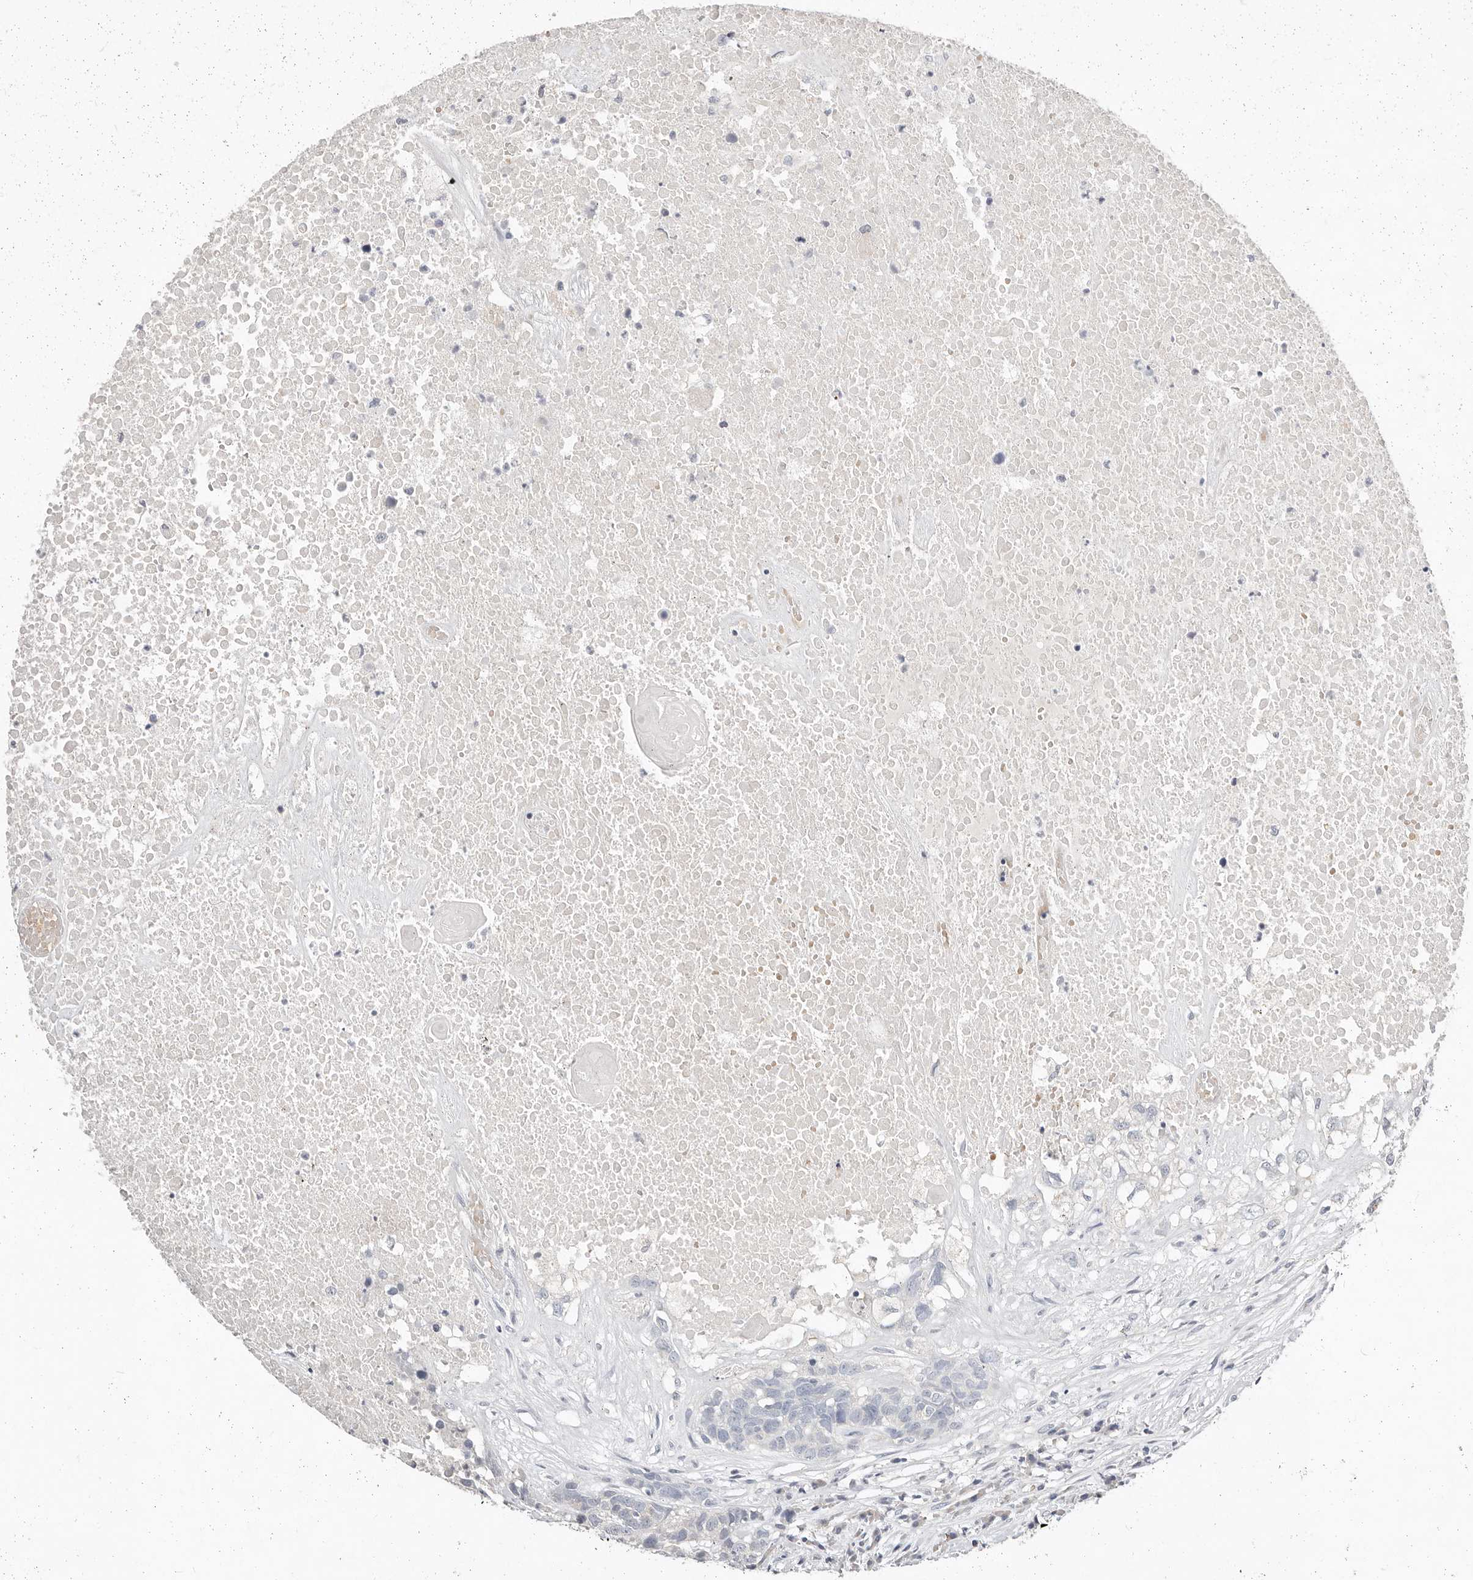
{"staining": {"intensity": "negative", "quantity": "none", "location": "none"}, "tissue": "head and neck cancer", "cell_type": "Tumor cells", "image_type": "cancer", "snomed": [{"axis": "morphology", "description": "Squamous cell carcinoma, NOS"}, {"axis": "topography", "description": "Head-Neck"}], "caption": "The image exhibits no staining of tumor cells in squamous cell carcinoma (head and neck). (Stains: DAB (3,3'-diaminobenzidine) IHC with hematoxylin counter stain, Microscopy: brightfield microscopy at high magnification).", "gene": "TMEM63B", "patient": {"sex": "male", "age": 66}}